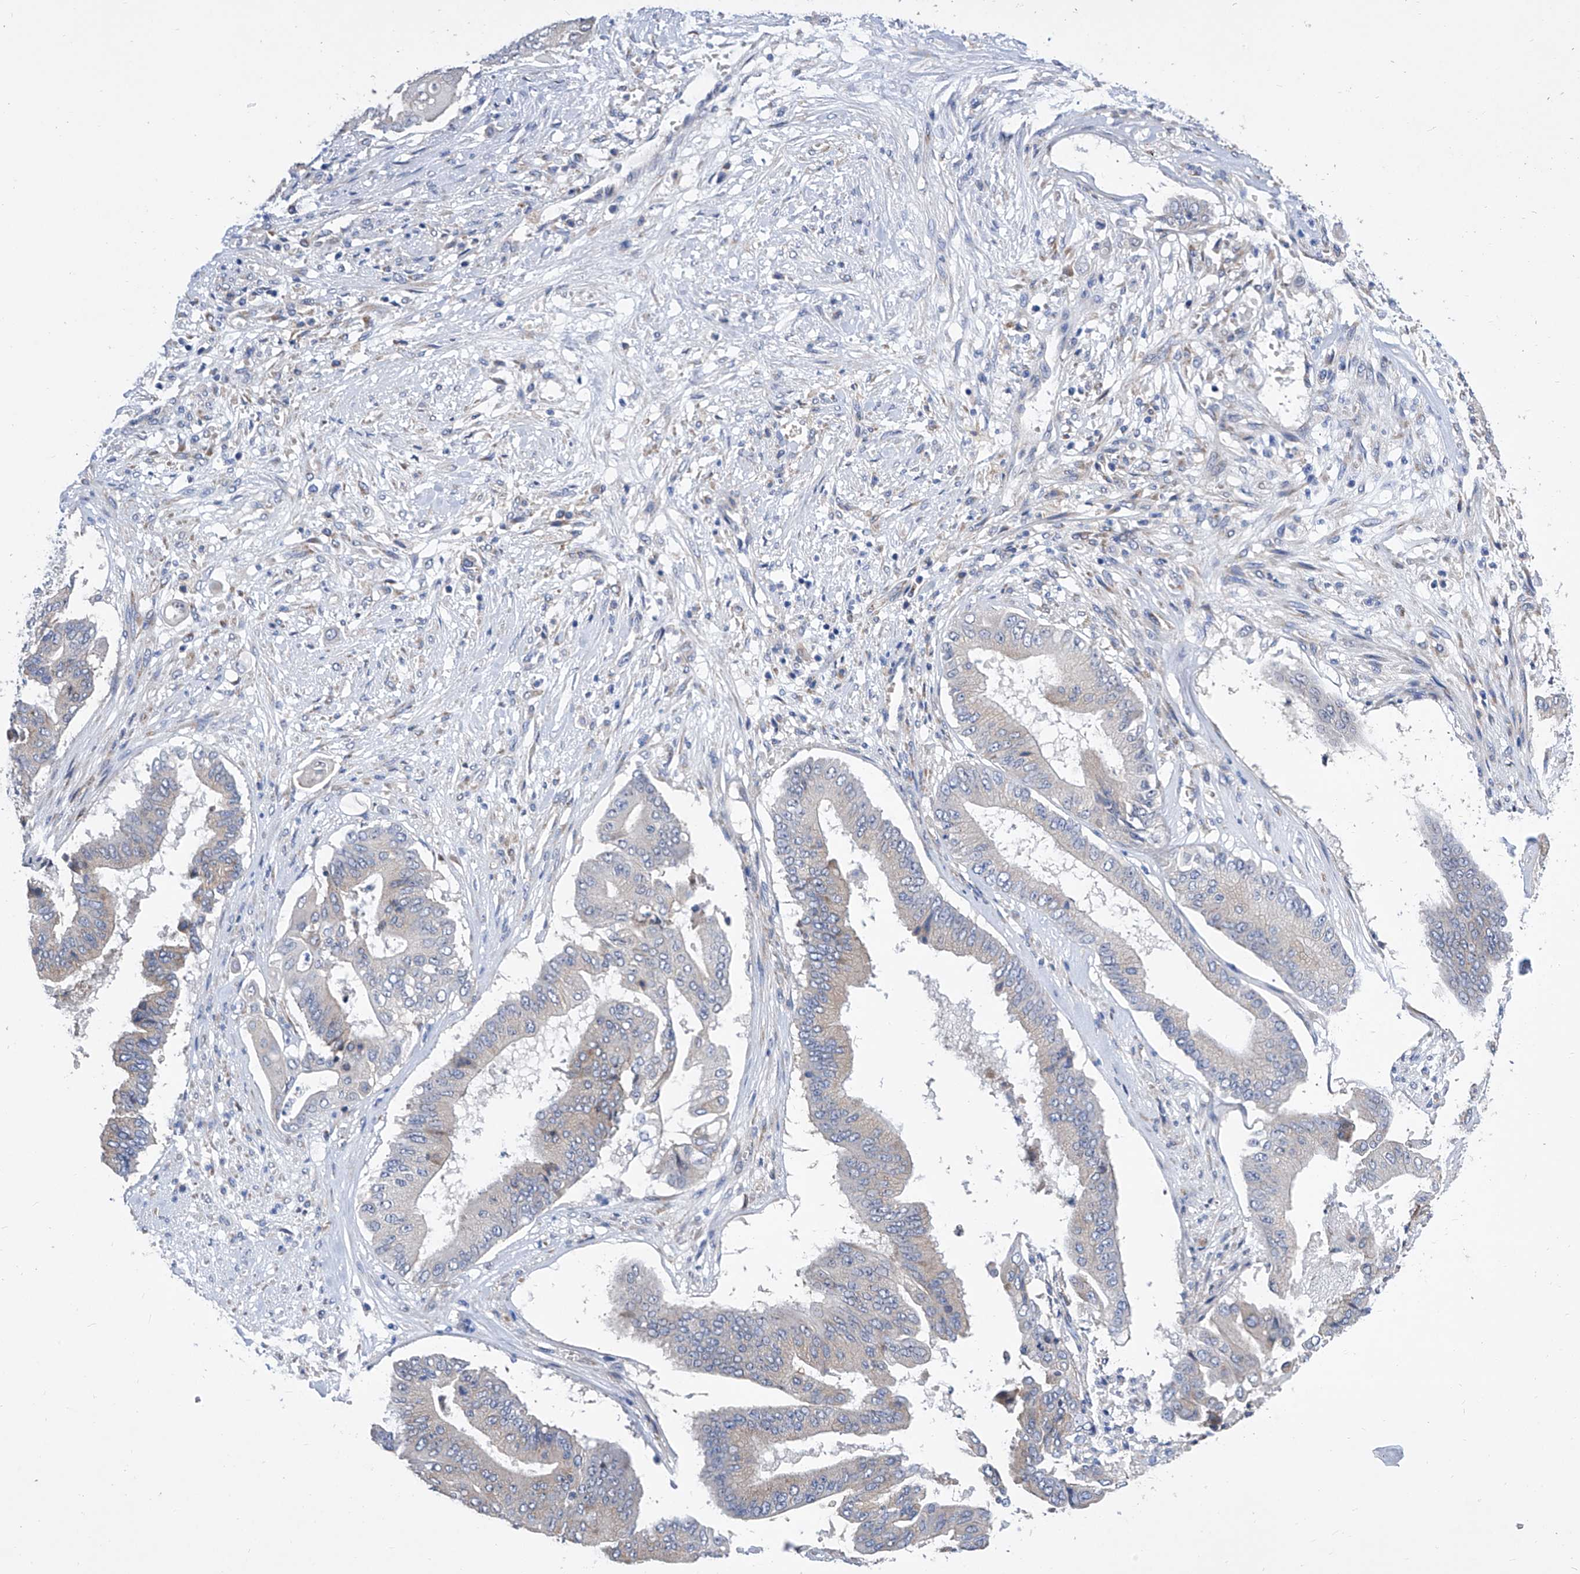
{"staining": {"intensity": "negative", "quantity": "none", "location": "none"}, "tissue": "pancreatic cancer", "cell_type": "Tumor cells", "image_type": "cancer", "snomed": [{"axis": "morphology", "description": "Adenocarcinoma, NOS"}, {"axis": "topography", "description": "Pancreas"}], "caption": "This histopathology image is of pancreatic cancer stained with immunohistochemistry (IHC) to label a protein in brown with the nuclei are counter-stained blue. There is no positivity in tumor cells.", "gene": "TJAP1", "patient": {"sex": "female", "age": 77}}